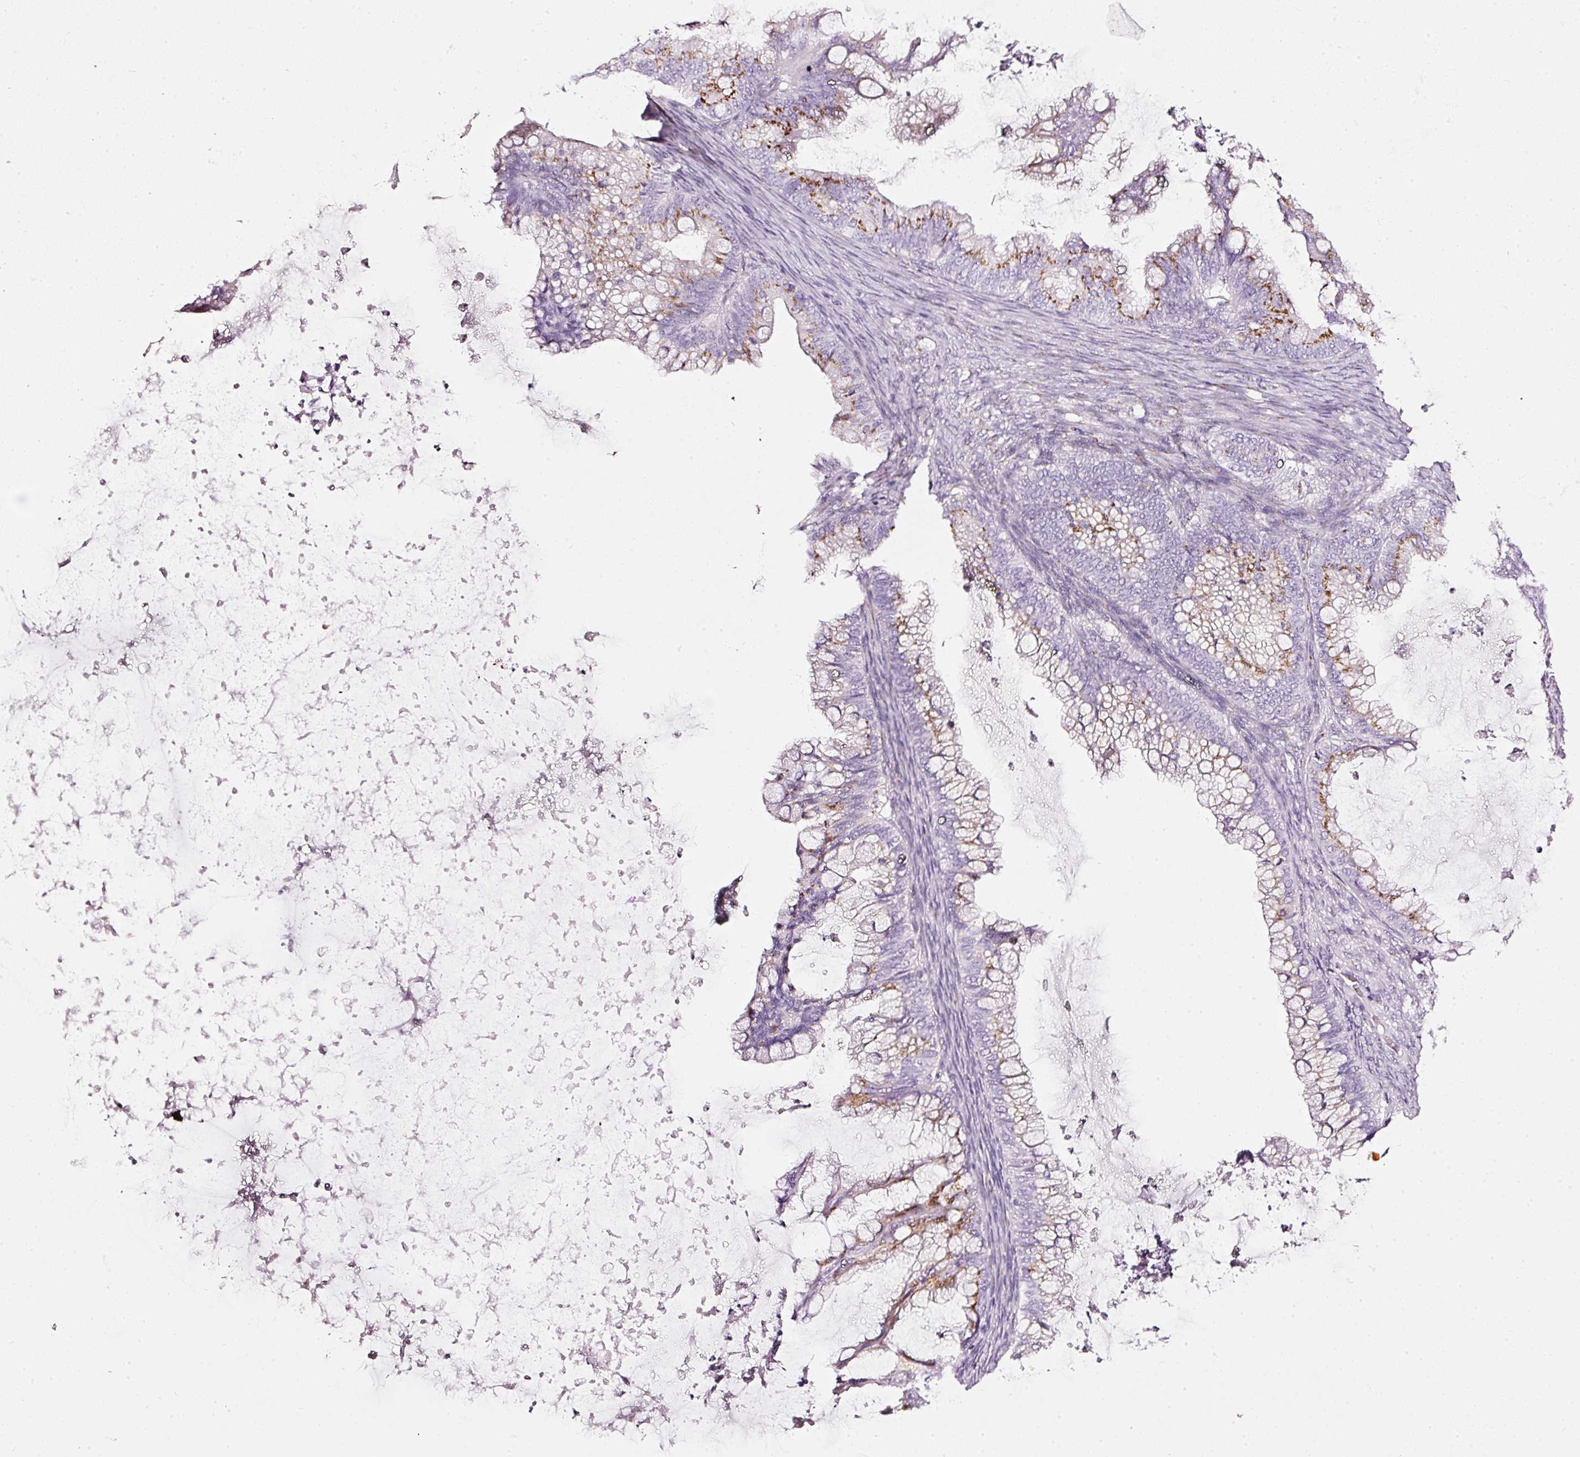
{"staining": {"intensity": "moderate", "quantity": "25%-75%", "location": "cytoplasmic/membranous"}, "tissue": "ovarian cancer", "cell_type": "Tumor cells", "image_type": "cancer", "snomed": [{"axis": "morphology", "description": "Cystadenocarcinoma, mucinous, NOS"}, {"axis": "topography", "description": "Ovary"}], "caption": "Tumor cells reveal moderate cytoplasmic/membranous expression in approximately 25%-75% of cells in ovarian cancer (mucinous cystadenocarcinoma). The staining was performed using DAB to visualize the protein expression in brown, while the nuclei were stained in blue with hematoxylin (Magnification: 20x).", "gene": "SDF4", "patient": {"sex": "female", "age": 35}}